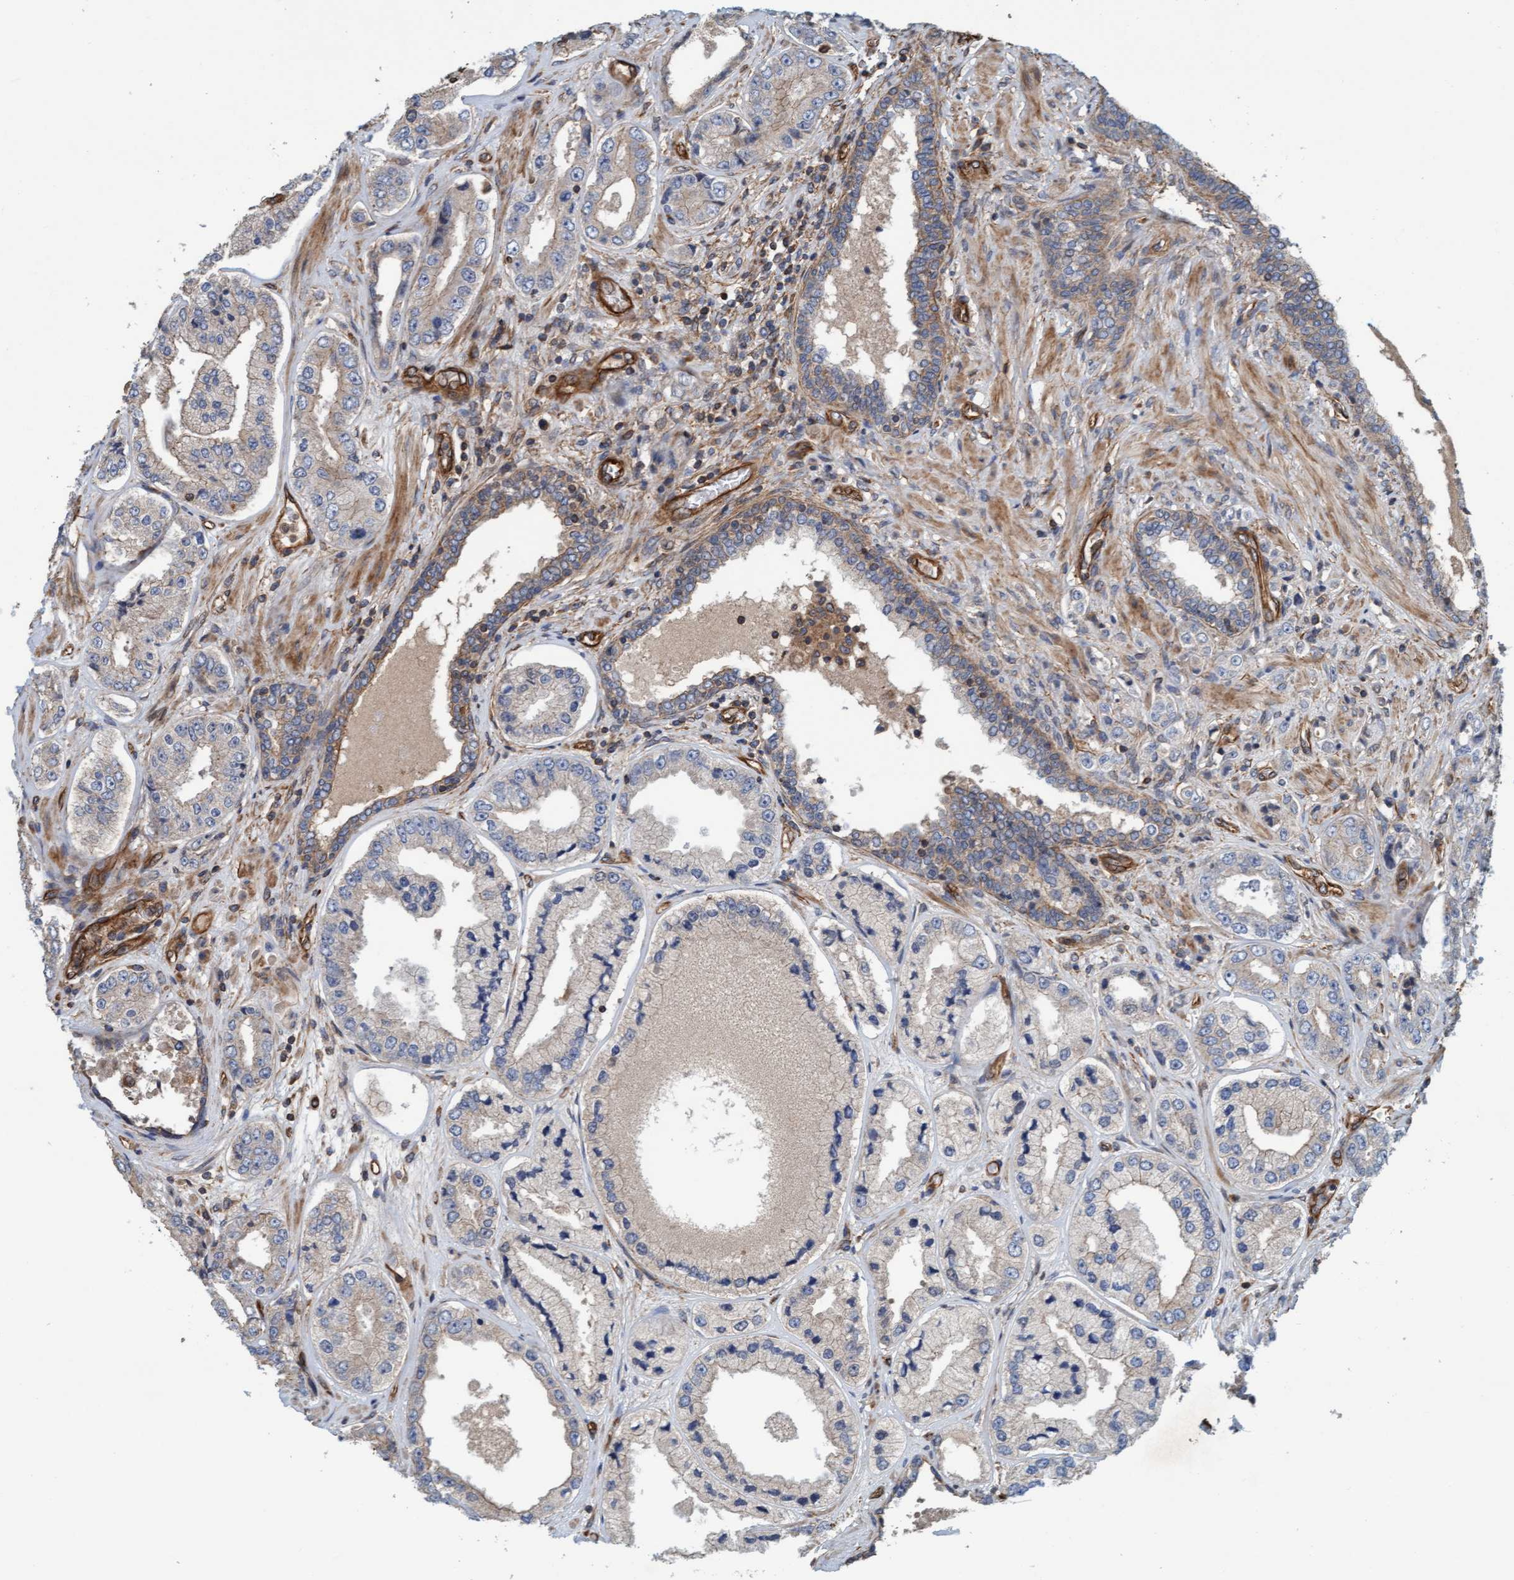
{"staining": {"intensity": "weak", "quantity": "<25%", "location": "cytoplasmic/membranous"}, "tissue": "prostate cancer", "cell_type": "Tumor cells", "image_type": "cancer", "snomed": [{"axis": "morphology", "description": "Adenocarcinoma, High grade"}, {"axis": "topography", "description": "Prostate"}], "caption": "Tumor cells are negative for protein expression in human prostate cancer. (Immunohistochemistry (ihc), brightfield microscopy, high magnification).", "gene": "STXBP4", "patient": {"sex": "male", "age": 61}}